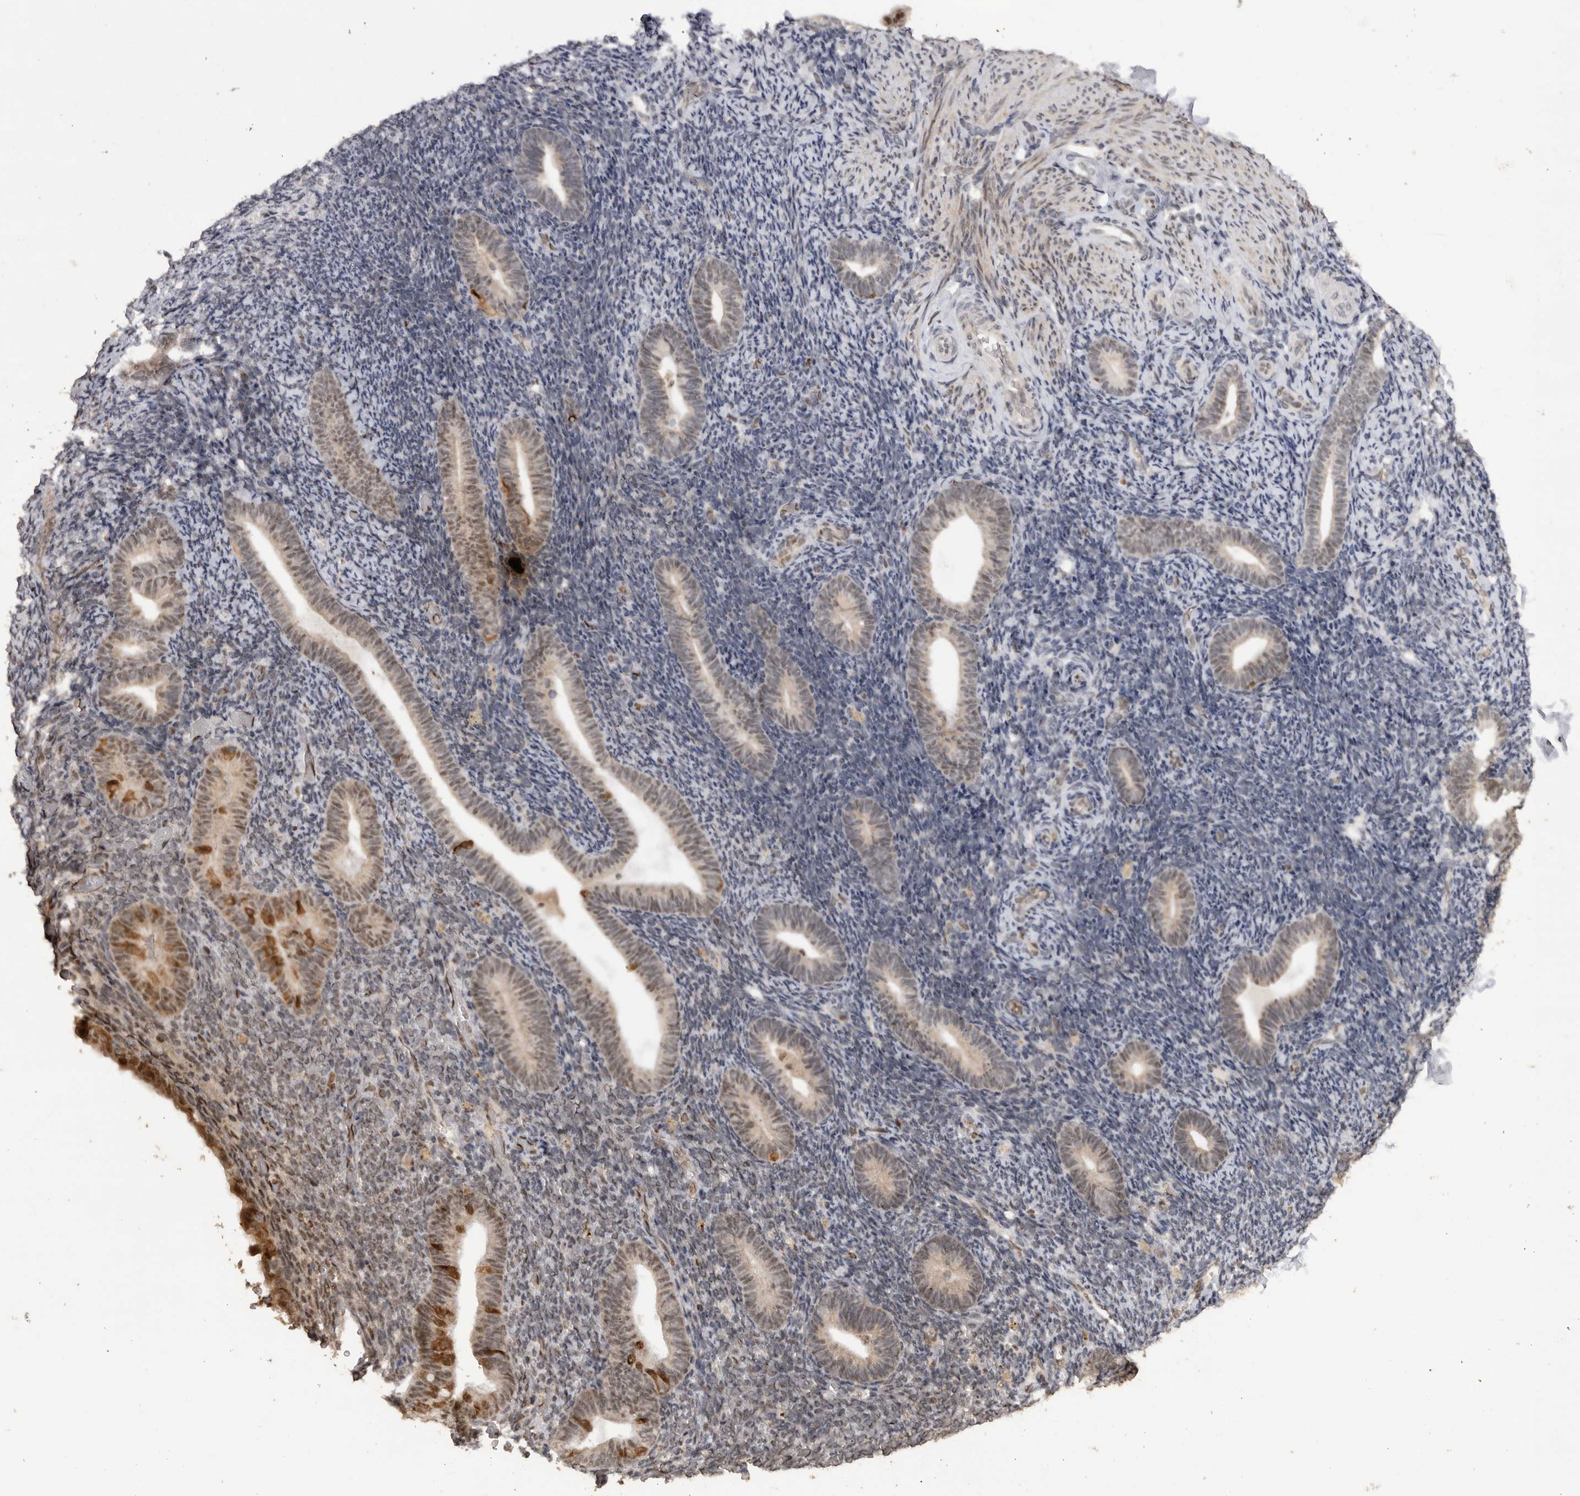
{"staining": {"intensity": "weak", "quantity": "<25%", "location": "nuclear"}, "tissue": "endometrium", "cell_type": "Cells in endometrial stroma", "image_type": "normal", "snomed": [{"axis": "morphology", "description": "Normal tissue, NOS"}, {"axis": "topography", "description": "Endometrium"}], "caption": "Human endometrium stained for a protein using immunohistochemistry exhibits no expression in cells in endometrial stroma.", "gene": "PPP1R10", "patient": {"sex": "female", "age": 51}}